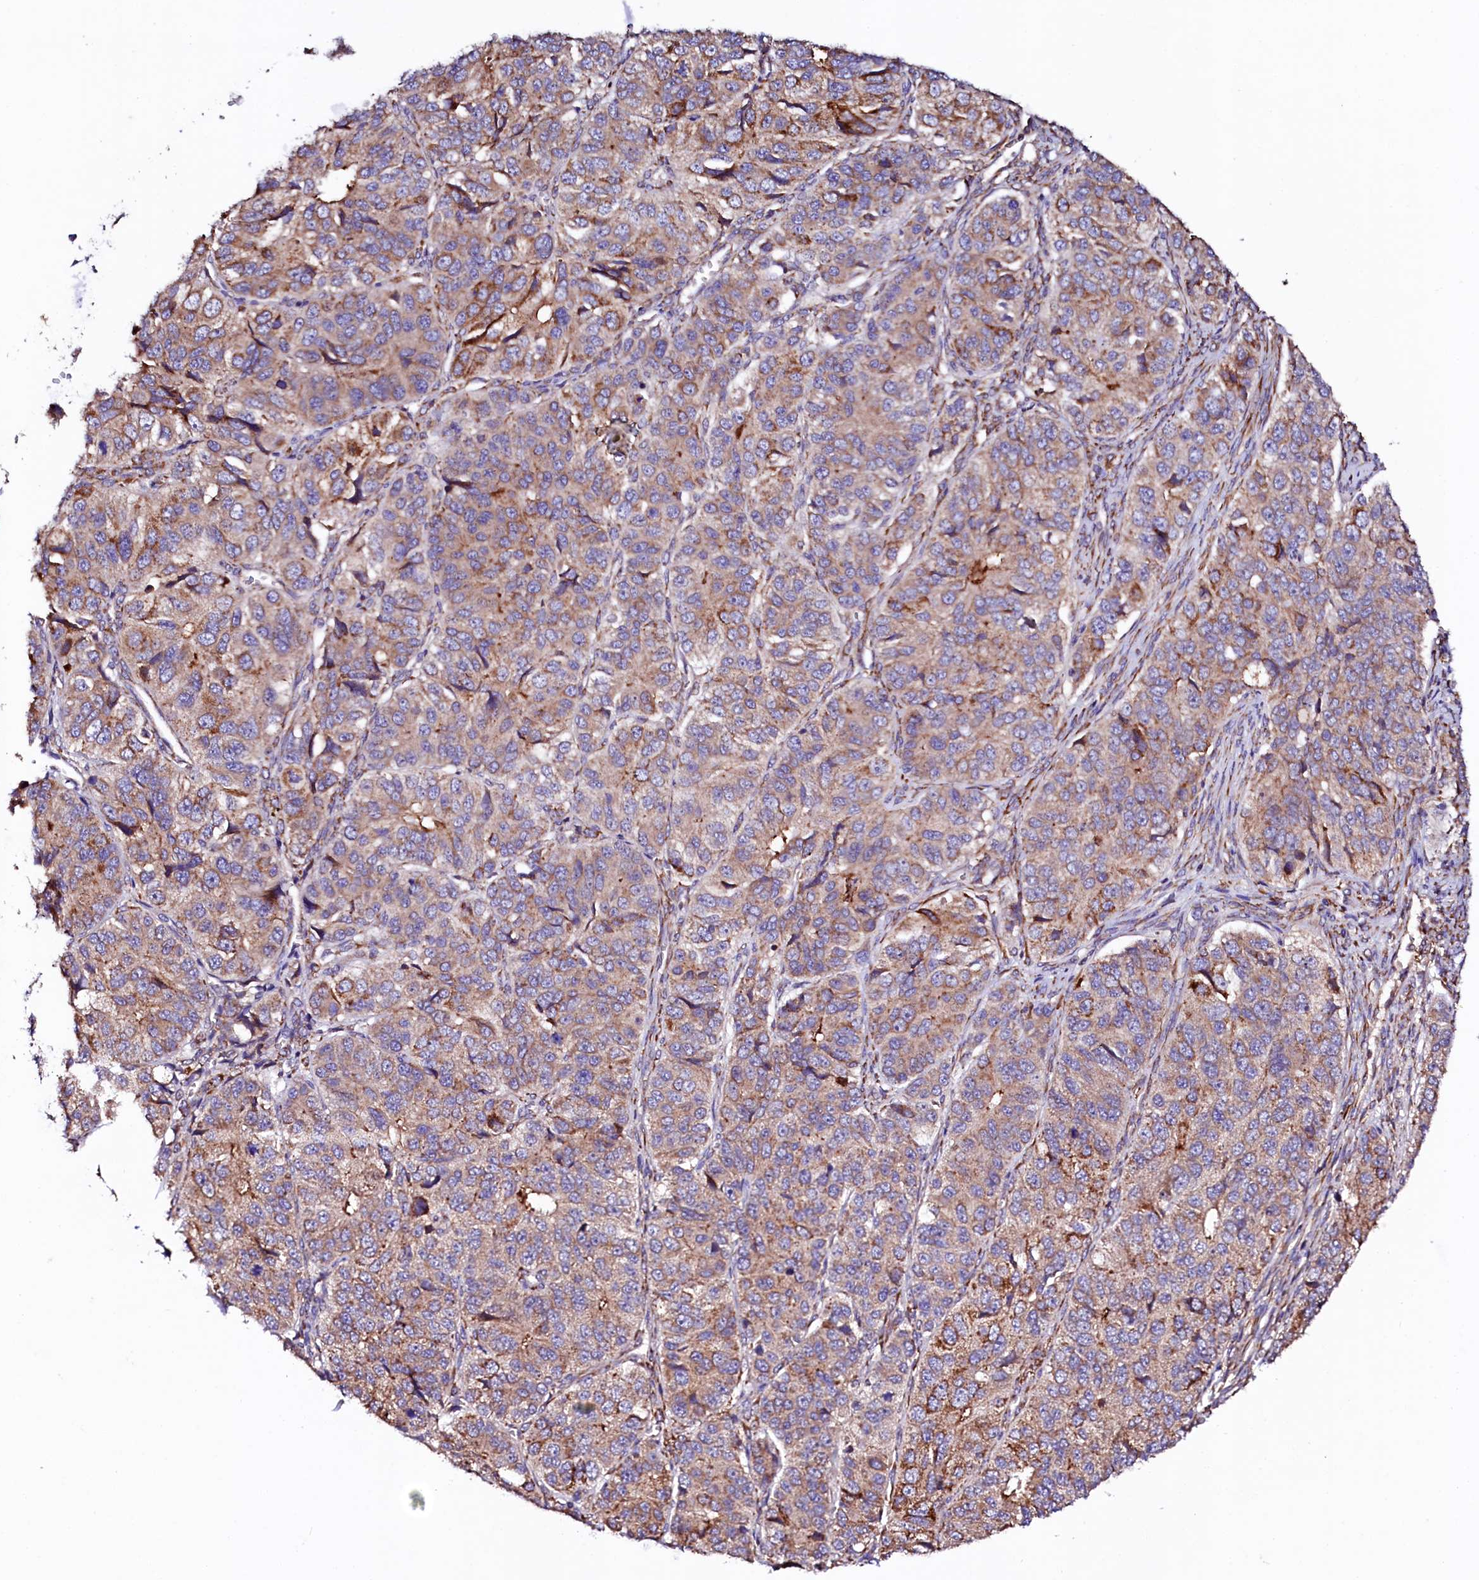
{"staining": {"intensity": "moderate", "quantity": ">75%", "location": "cytoplasmic/membranous"}, "tissue": "ovarian cancer", "cell_type": "Tumor cells", "image_type": "cancer", "snomed": [{"axis": "morphology", "description": "Carcinoma, endometroid"}, {"axis": "topography", "description": "Ovary"}], "caption": "Approximately >75% of tumor cells in ovarian cancer (endometroid carcinoma) demonstrate moderate cytoplasmic/membranous protein staining as visualized by brown immunohistochemical staining.", "gene": "UBE3C", "patient": {"sex": "female", "age": 51}}